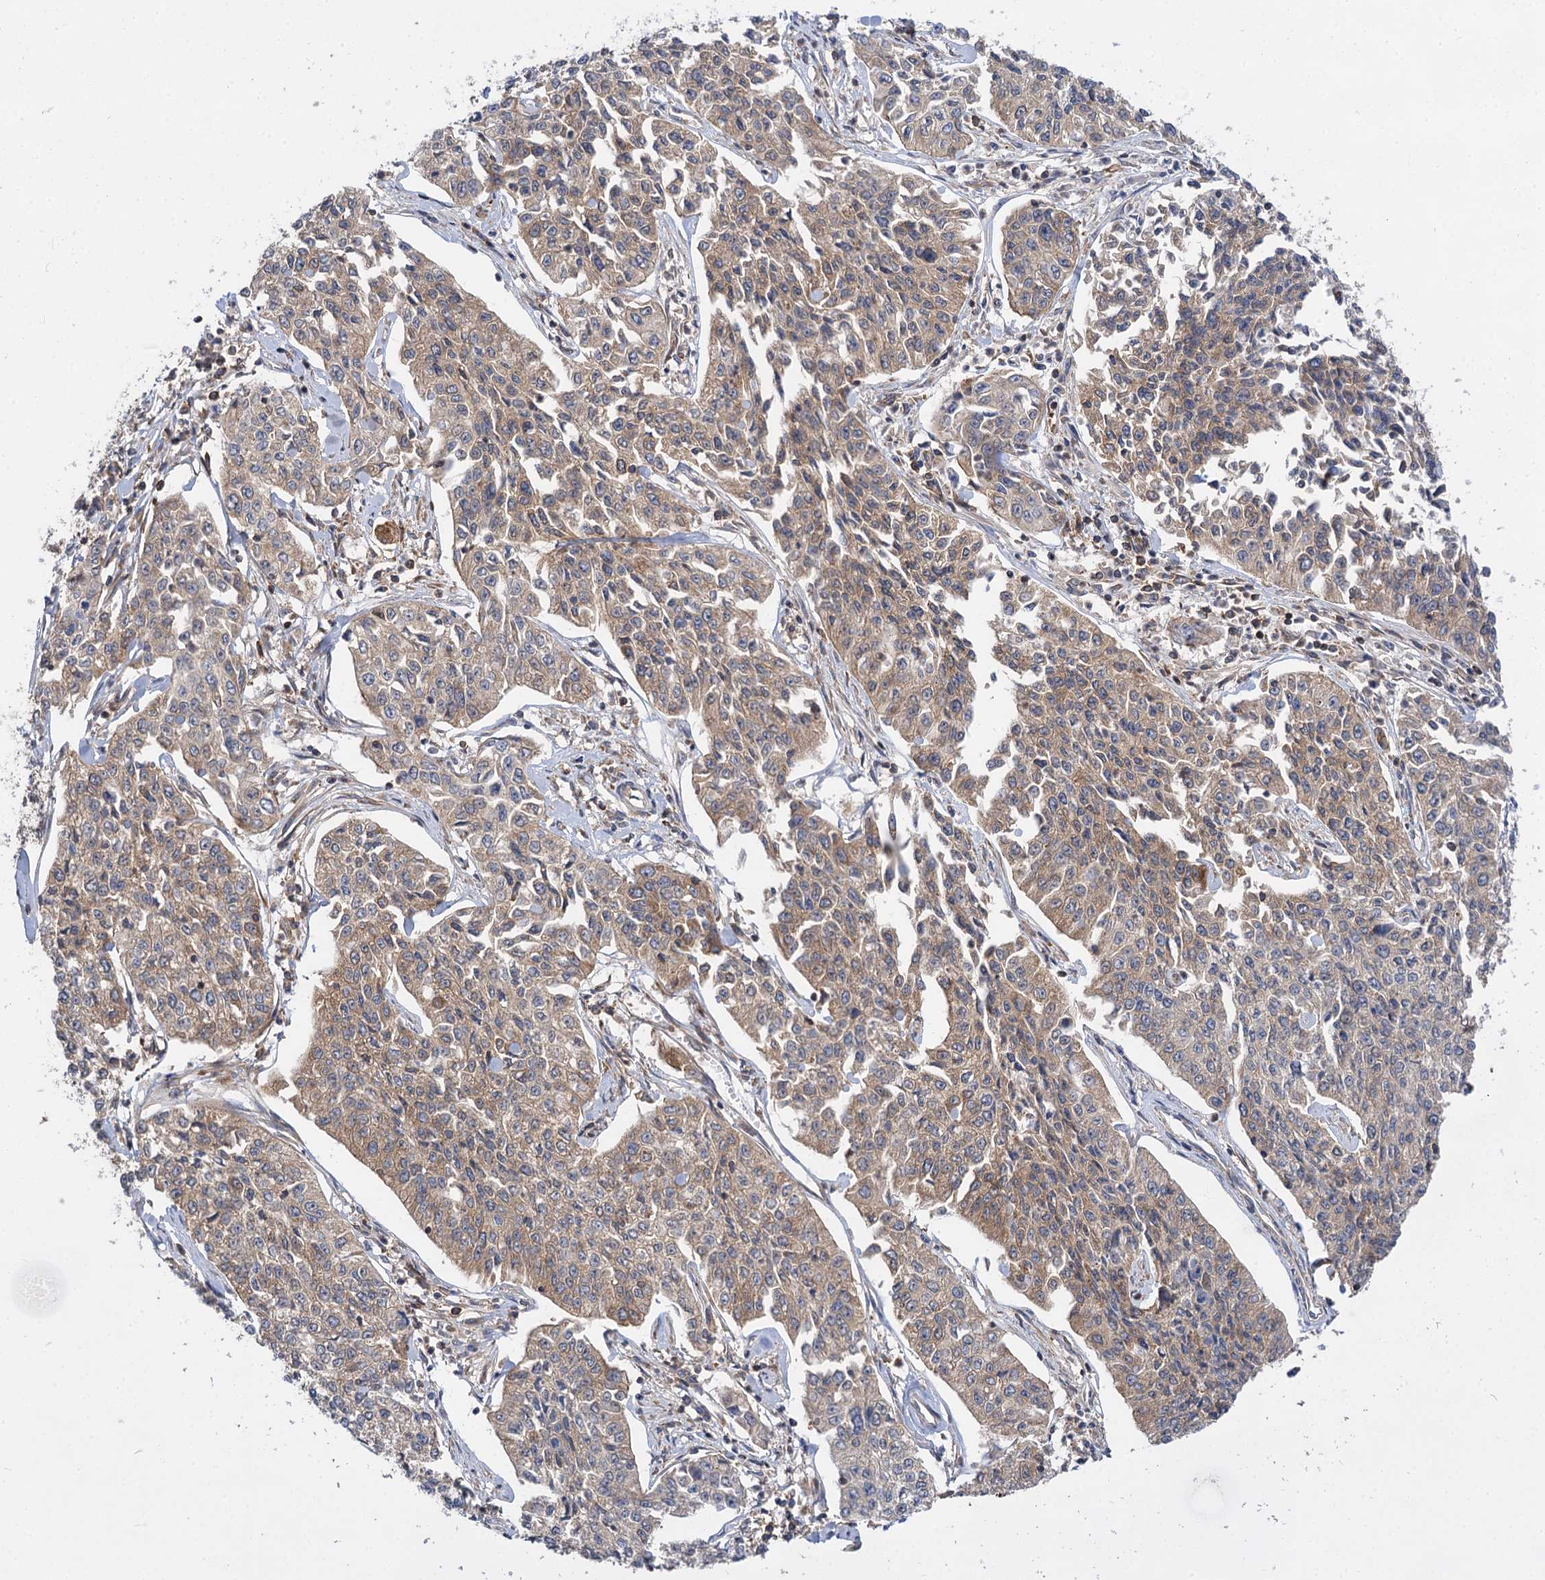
{"staining": {"intensity": "weak", "quantity": ">75%", "location": "cytoplasmic/membranous"}, "tissue": "cervical cancer", "cell_type": "Tumor cells", "image_type": "cancer", "snomed": [{"axis": "morphology", "description": "Squamous cell carcinoma, NOS"}, {"axis": "topography", "description": "Cervix"}], "caption": "Tumor cells reveal weak cytoplasmic/membranous positivity in approximately >75% of cells in squamous cell carcinoma (cervical).", "gene": "PACS1", "patient": {"sex": "female", "age": 35}}